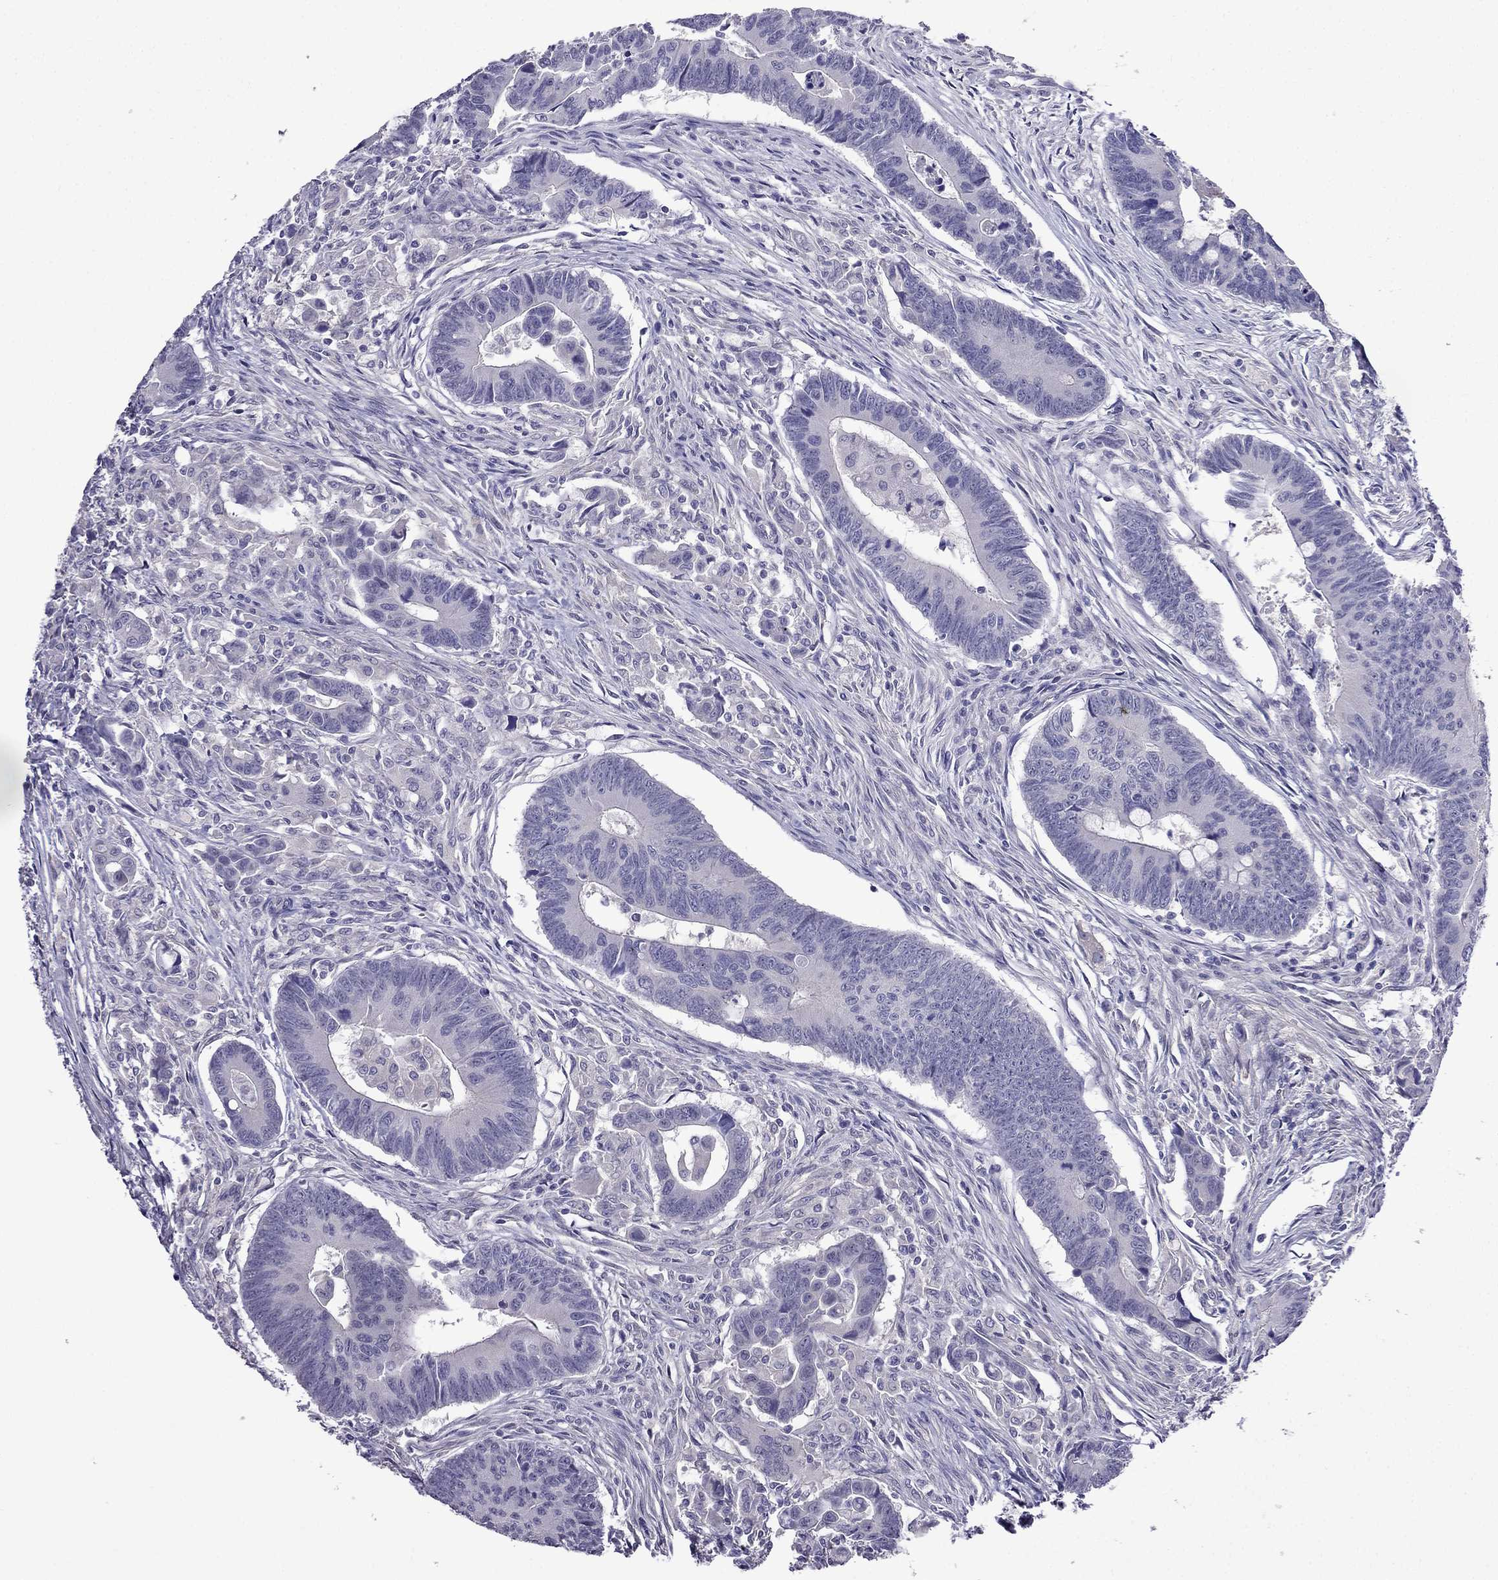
{"staining": {"intensity": "negative", "quantity": "none", "location": "none"}, "tissue": "colorectal cancer", "cell_type": "Tumor cells", "image_type": "cancer", "snomed": [{"axis": "morphology", "description": "Adenocarcinoma, NOS"}, {"axis": "topography", "description": "Rectum"}], "caption": "IHC image of neoplastic tissue: human colorectal cancer stained with DAB (3,3'-diaminobenzidine) reveals no significant protein expression in tumor cells. (Stains: DAB (3,3'-diaminobenzidine) IHC with hematoxylin counter stain, Microscopy: brightfield microscopy at high magnification).", "gene": "SCNN1D", "patient": {"sex": "male", "age": 67}}